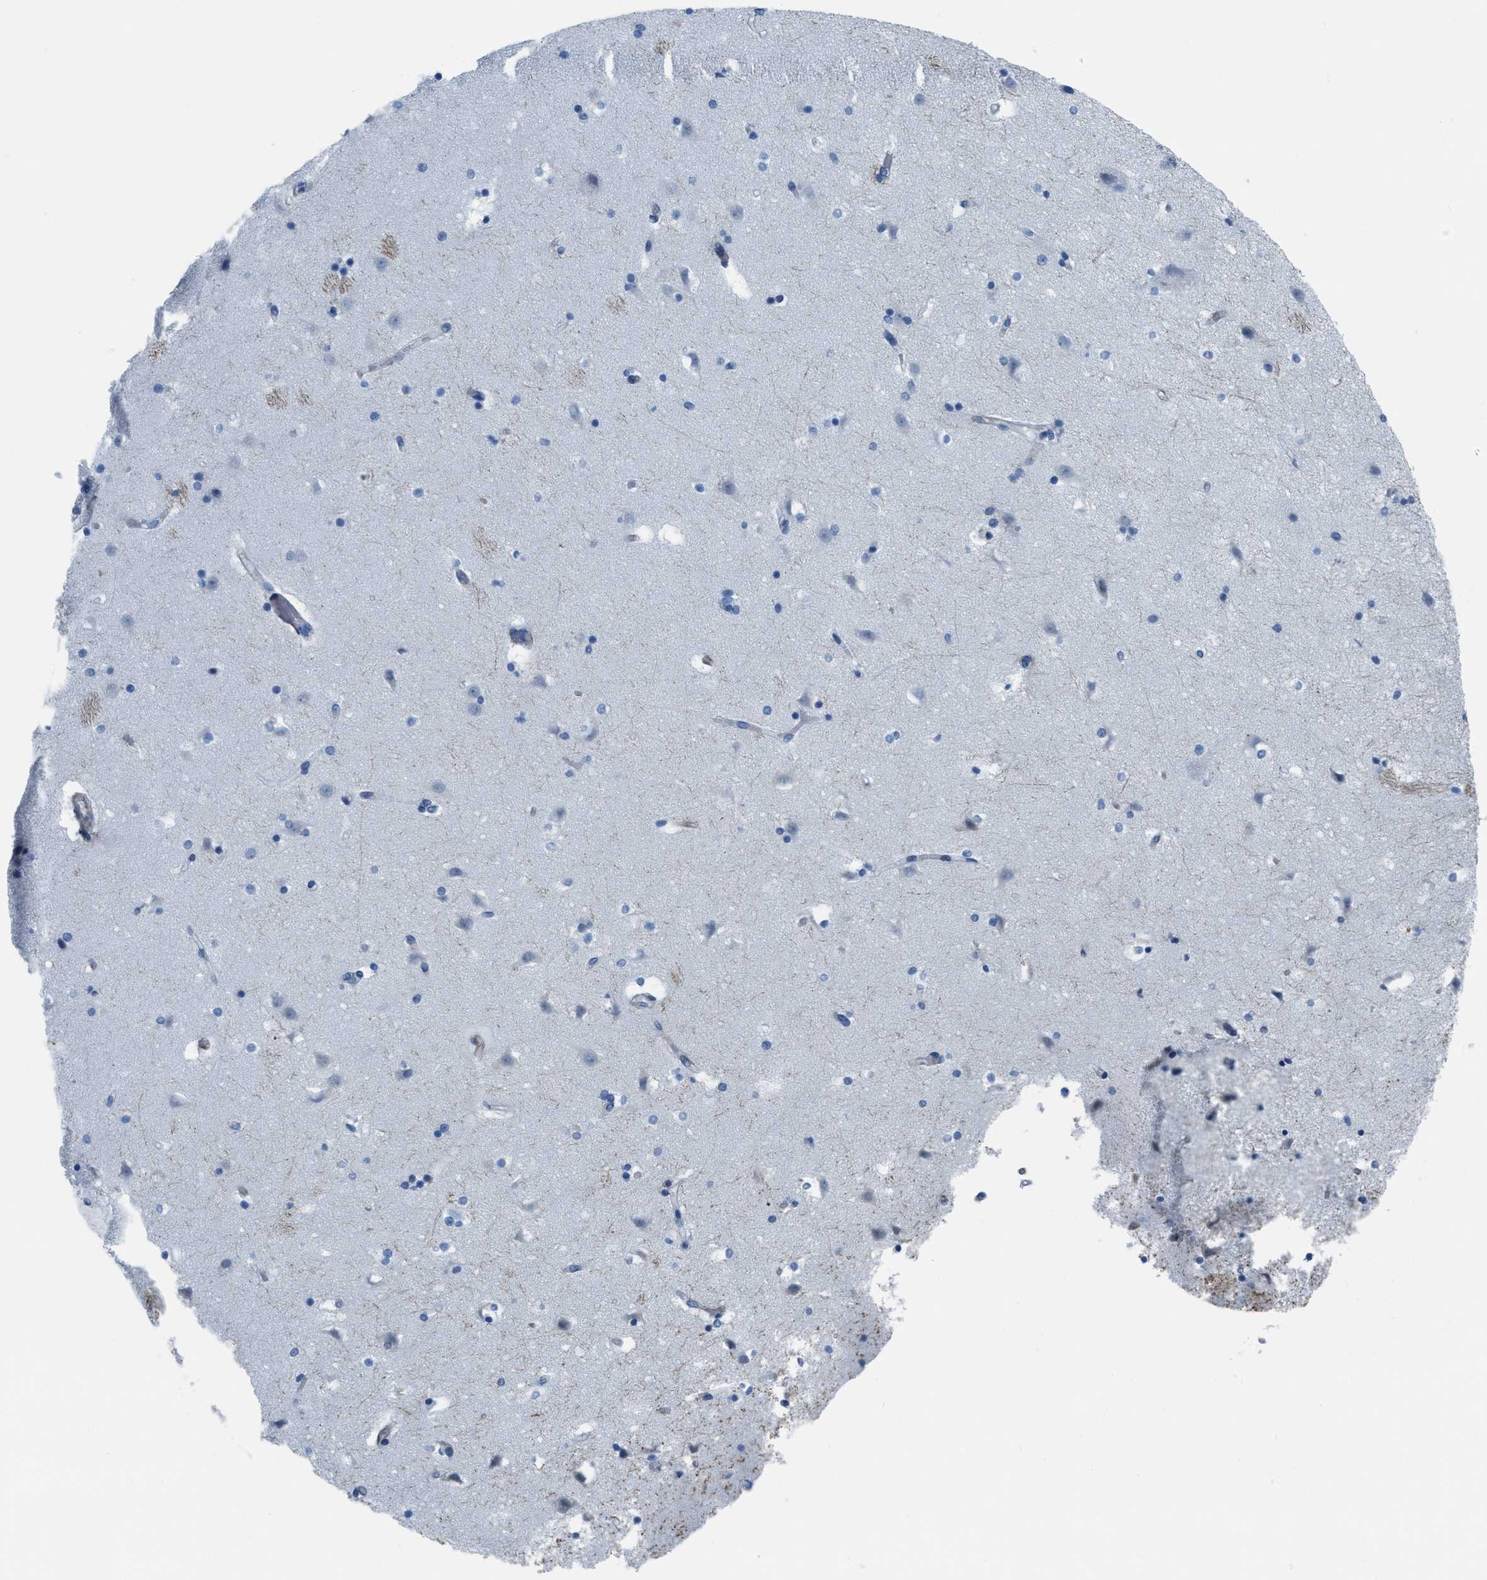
{"staining": {"intensity": "negative", "quantity": "none", "location": "none"}, "tissue": "caudate", "cell_type": "Glial cells", "image_type": "normal", "snomed": [{"axis": "morphology", "description": "Normal tissue, NOS"}, {"axis": "topography", "description": "Lateral ventricle wall"}], "caption": "IHC of normal human caudate demonstrates no positivity in glial cells. (IHC, brightfield microscopy, high magnification).", "gene": "SLC12A1", "patient": {"sex": "male", "age": 45}}